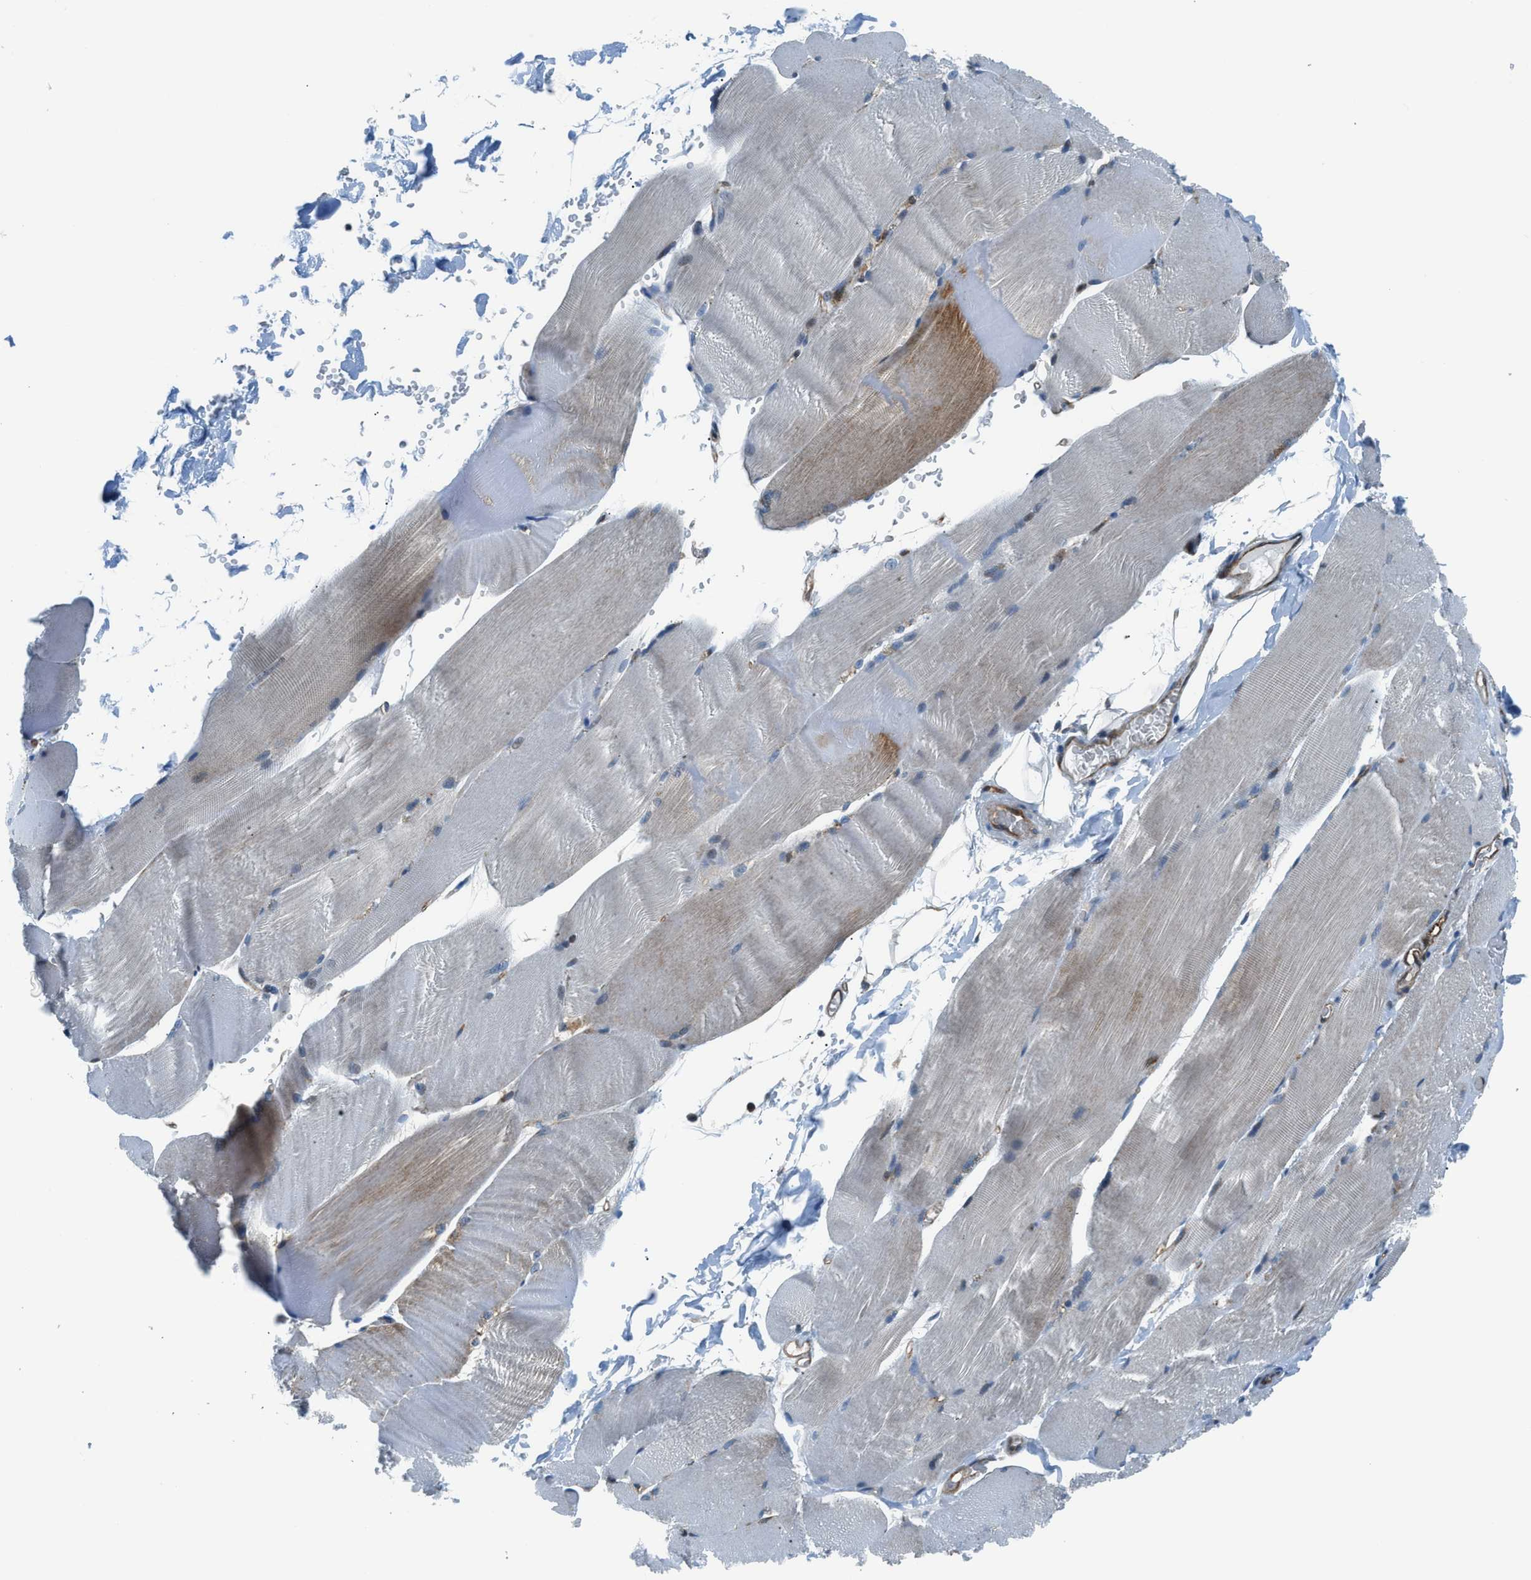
{"staining": {"intensity": "weak", "quantity": "25%-75%", "location": "cytoplasmic/membranous"}, "tissue": "skeletal muscle", "cell_type": "Myocytes", "image_type": "normal", "snomed": [{"axis": "morphology", "description": "Normal tissue, NOS"}, {"axis": "topography", "description": "Skin"}, {"axis": "topography", "description": "Skeletal muscle"}], "caption": "Weak cytoplasmic/membranous positivity for a protein is present in about 25%-75% of myocytes of benign skeletal muscle using immunohistochemistry.", "gene": "YWHAE", "patient": {"sex": "male", "age": 83}}